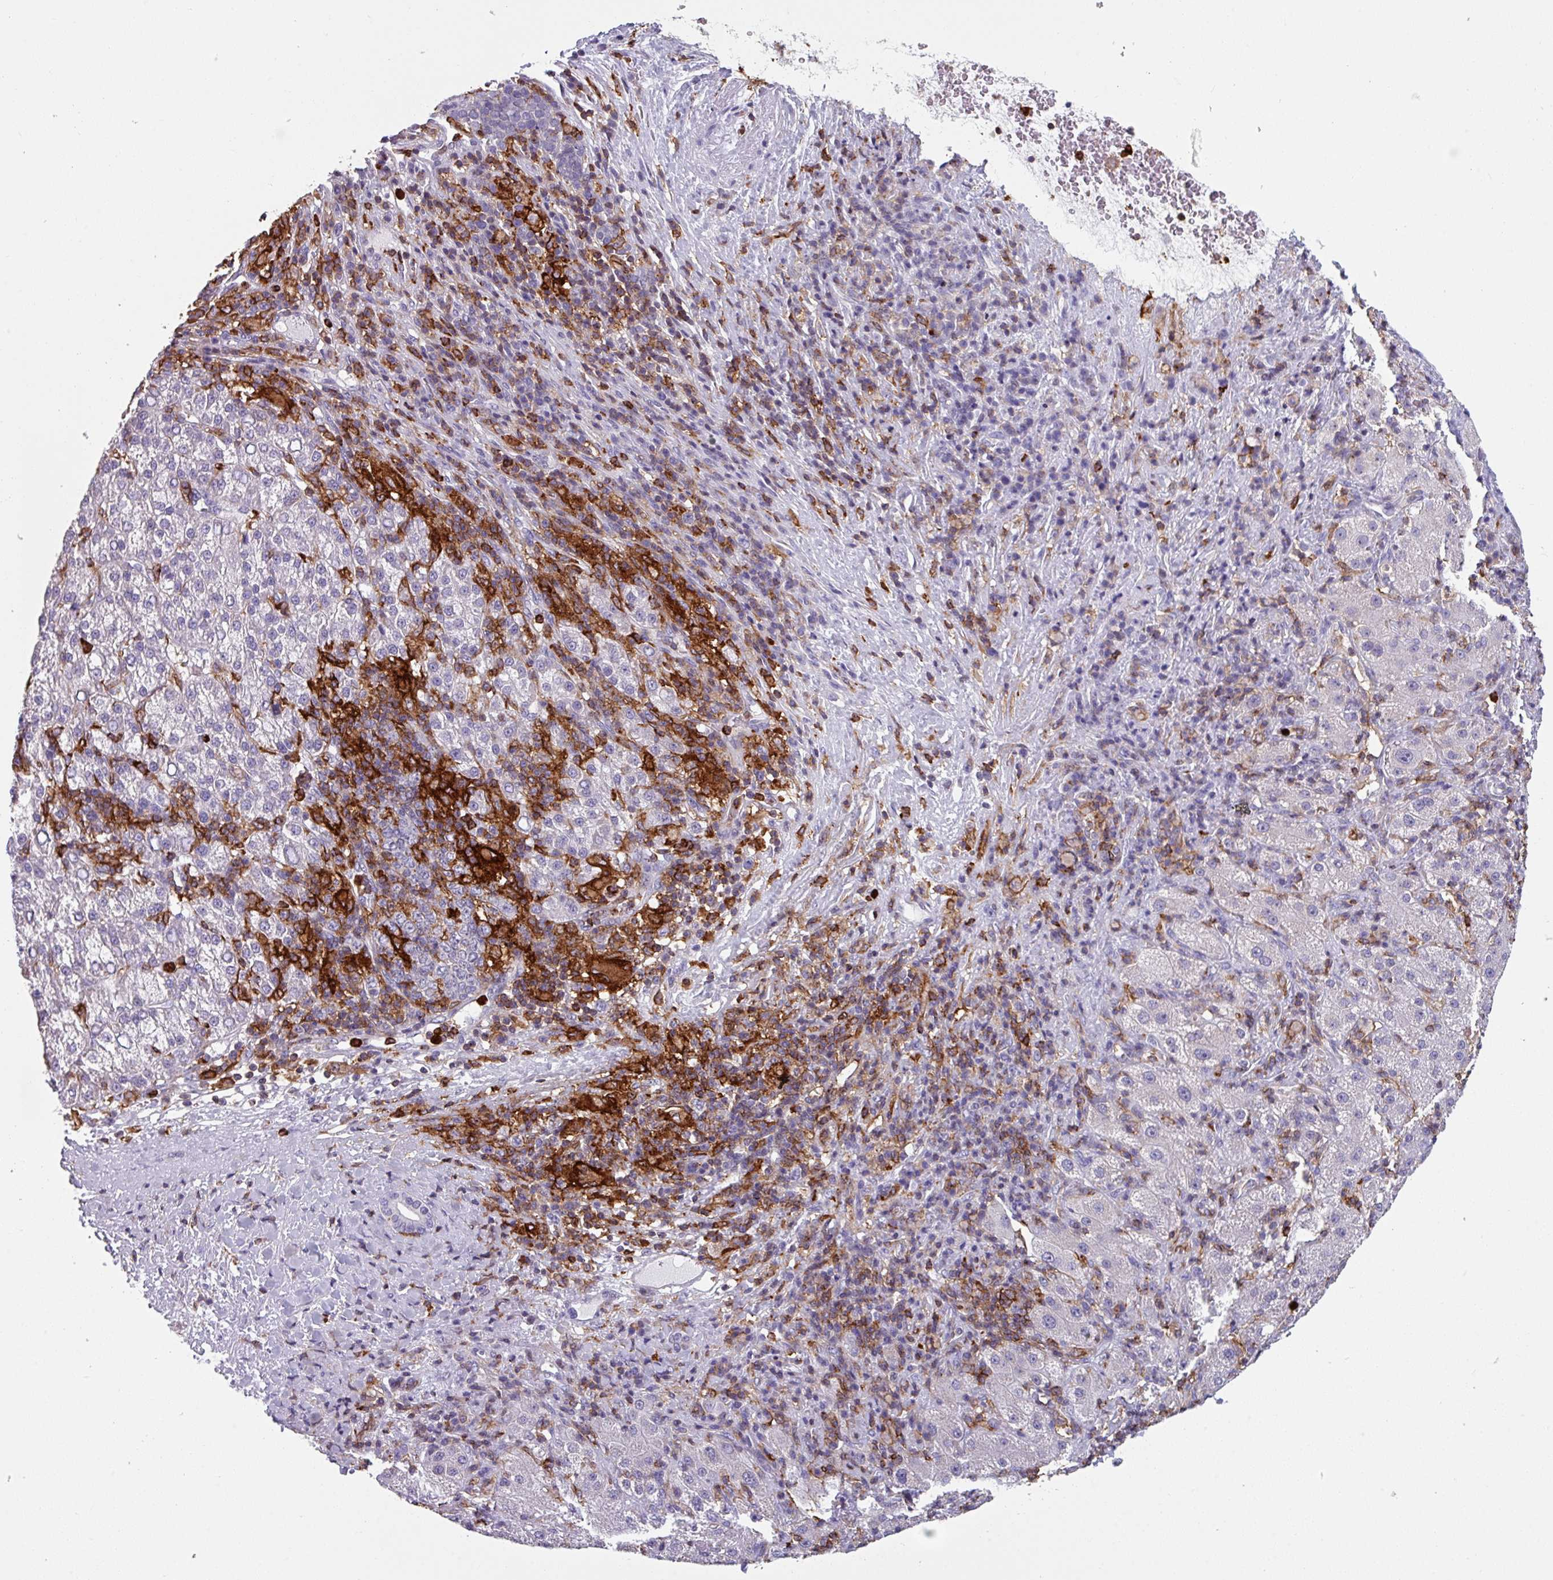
{"staining": {"intensity": "negative", "quantity": "none", "location": "none"}, "tissue": "liver cancer", "cell_type": "Tumor cells", "image_type": "cancer", "snomed": [{"axis": "morphology", "description": "Carcinoma, Hepatocellular, NOS"}, {"axis": "topography", "description": "Liver"}], "caption": "Tumor cells show no significant expression in liver cancer (hepatocellular carcinoma).", "gene": "EXOSC5", "patient": {"sex": "female", "age": 58}}